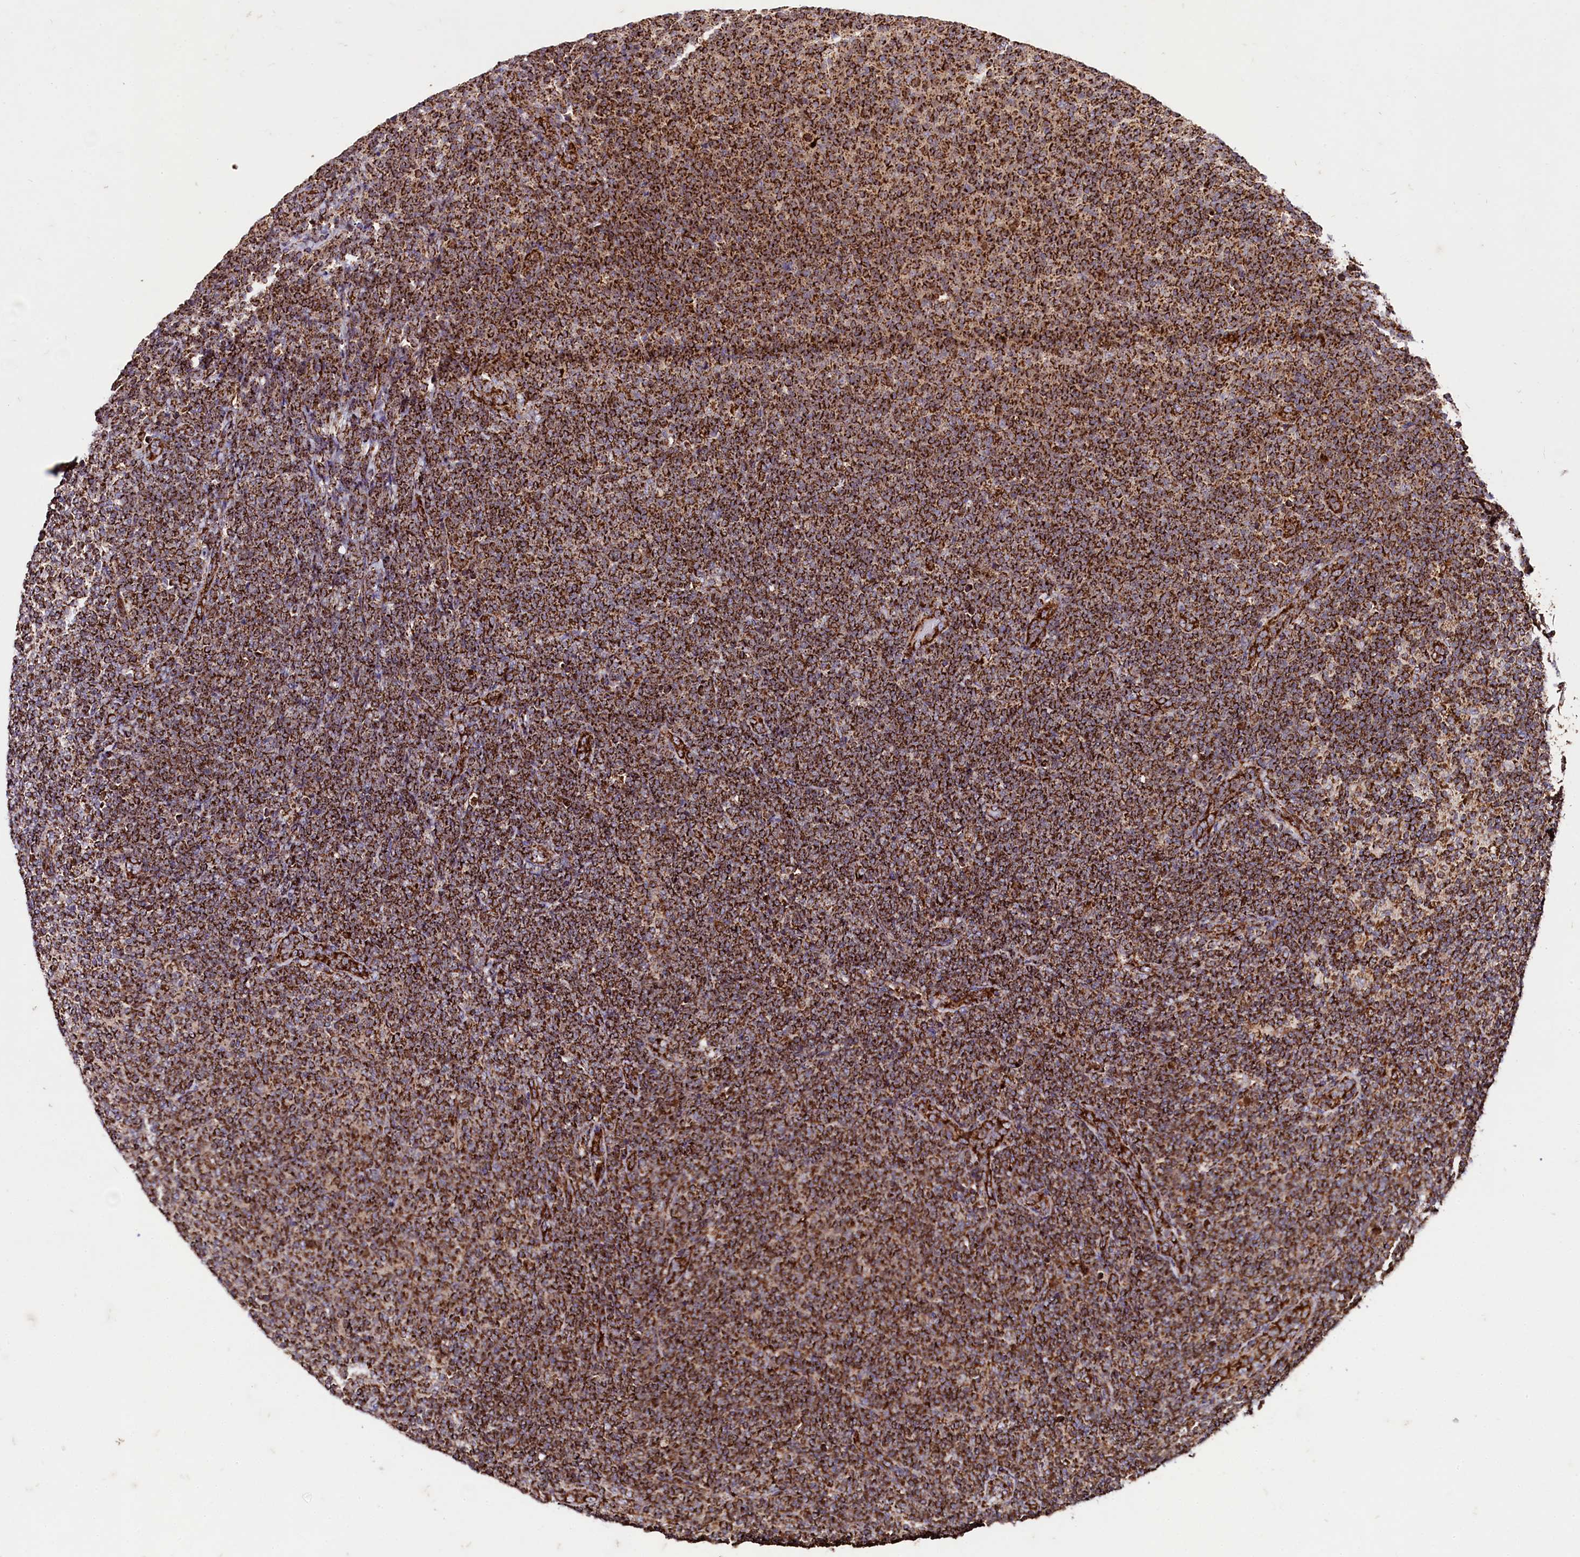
{"staining": {"intensity": "strong", "quantity": ">75%", "location": "cytoplasmic/membranous"}, "tissue": "lymphoma", "cell_type": "Tumor cells", "image_type": "cancer", "snomed": [{"axis": "morphology", "description": "Malignant lymphoma, non-Hodgkin's type, Low grade"}, {"axis": "topography", "description": "Lymph node"}], "caption": "IHC micrograph of lymphoma stained for a protein (brown), which shows high levels of strong cytoplasmic/membranous positivity in approximately >75% of tumor cells.", "gene": "CLYBL", "patient": {"sex": "male", "age": 66}}